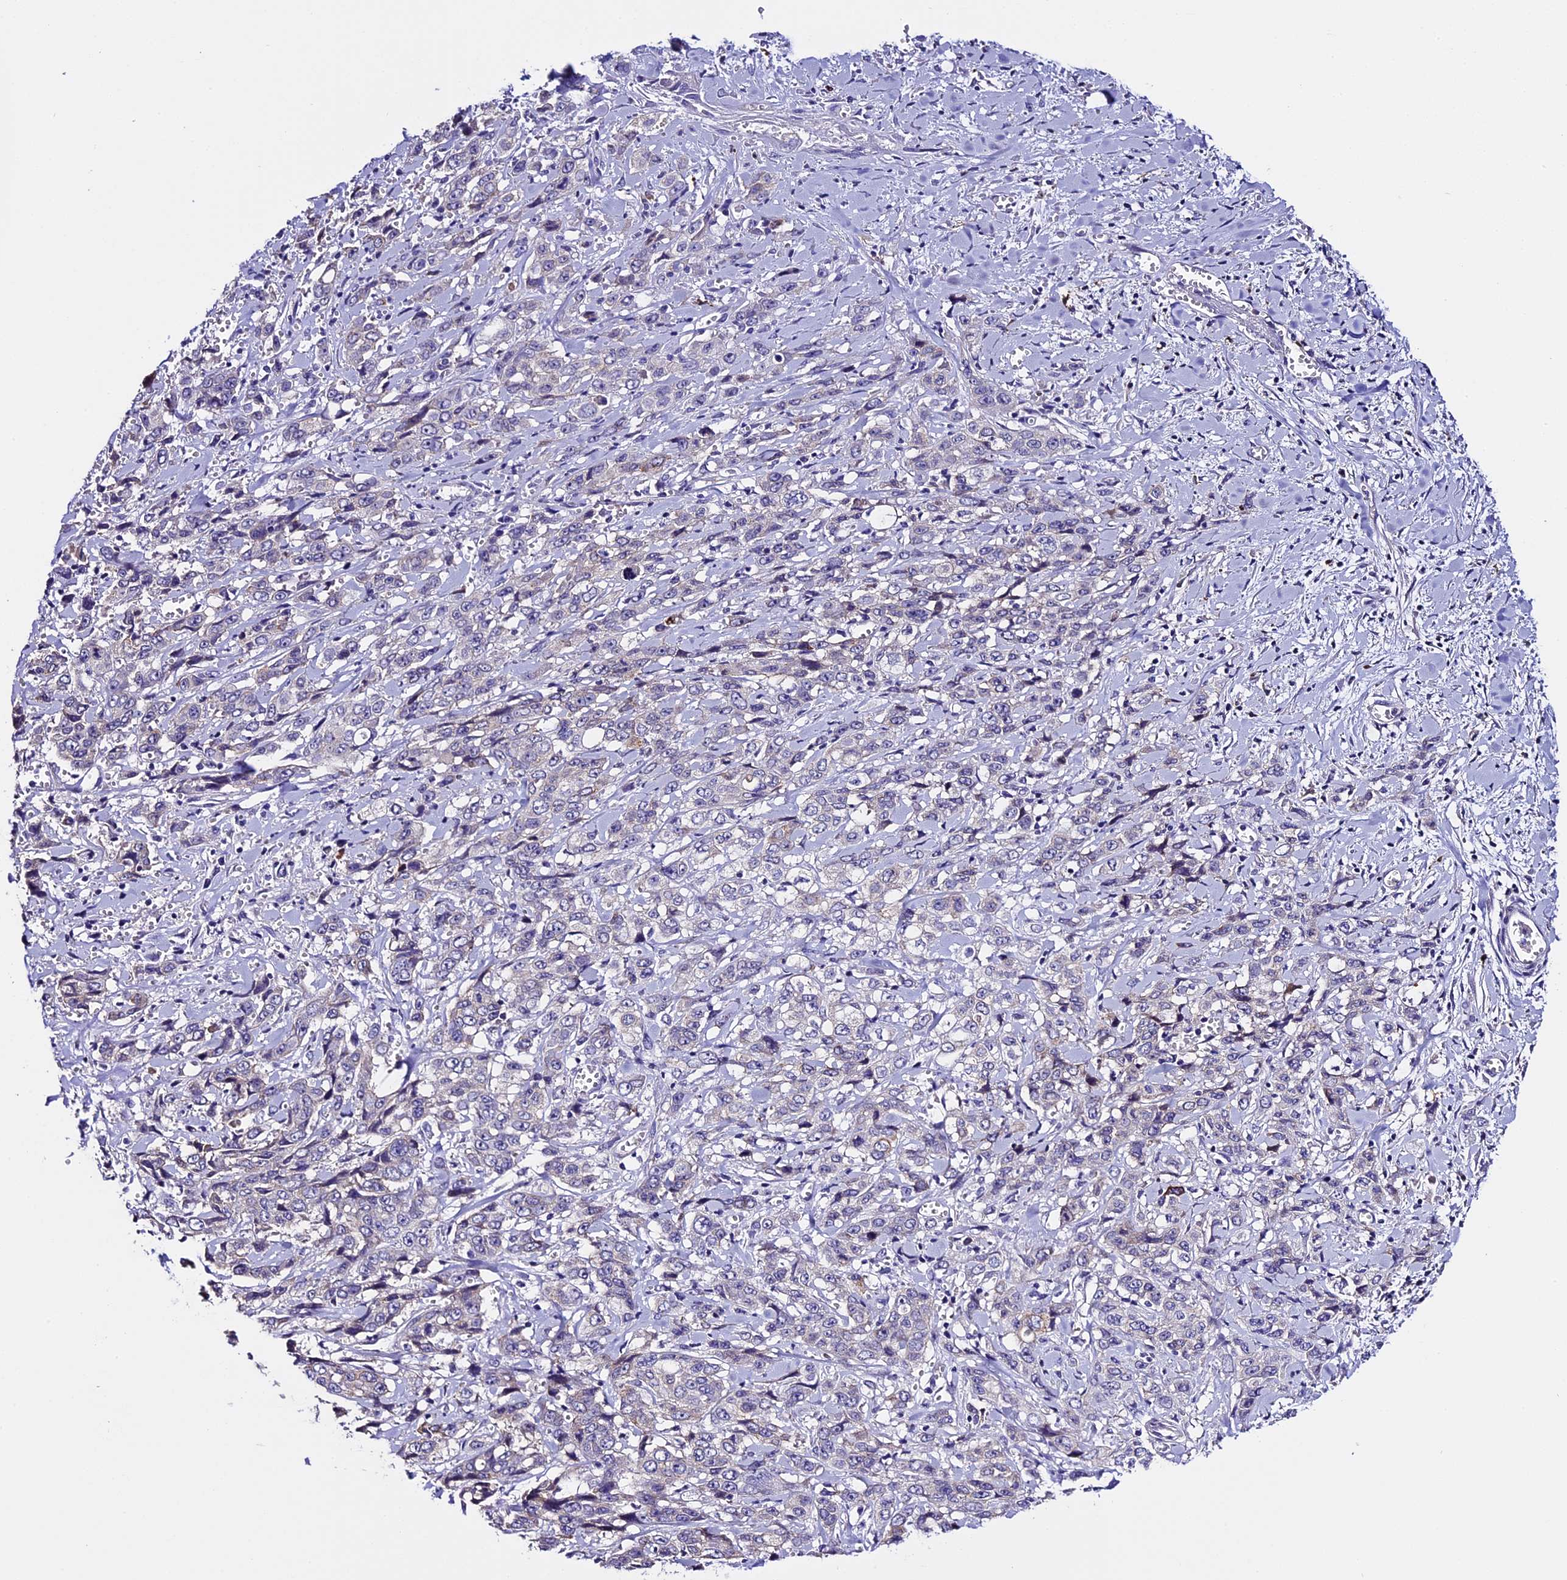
{"staining": {"intensity": "negative", "quantity": "none", "location": "none"}, "tissue": "stomach cancer", "cell_type": "Tumor cells", "image_type": "cancer", "snomed": [{"axis": "morphology", "description": "Adenocarcinoma, NOS"}, {"axis": "topography", "description": "Stomach, upper"}], "caption": "There is no significant expression in tumor cells of stomach cancer (adenocarcinoma). The staining was performed using DAB to visualize the protein expression in brown, while the nuclei were stained in blue with hematoxylin (Magnification: 20x).", "gene": "NOD2", "patient": {"sex": "male", "age": 62}}